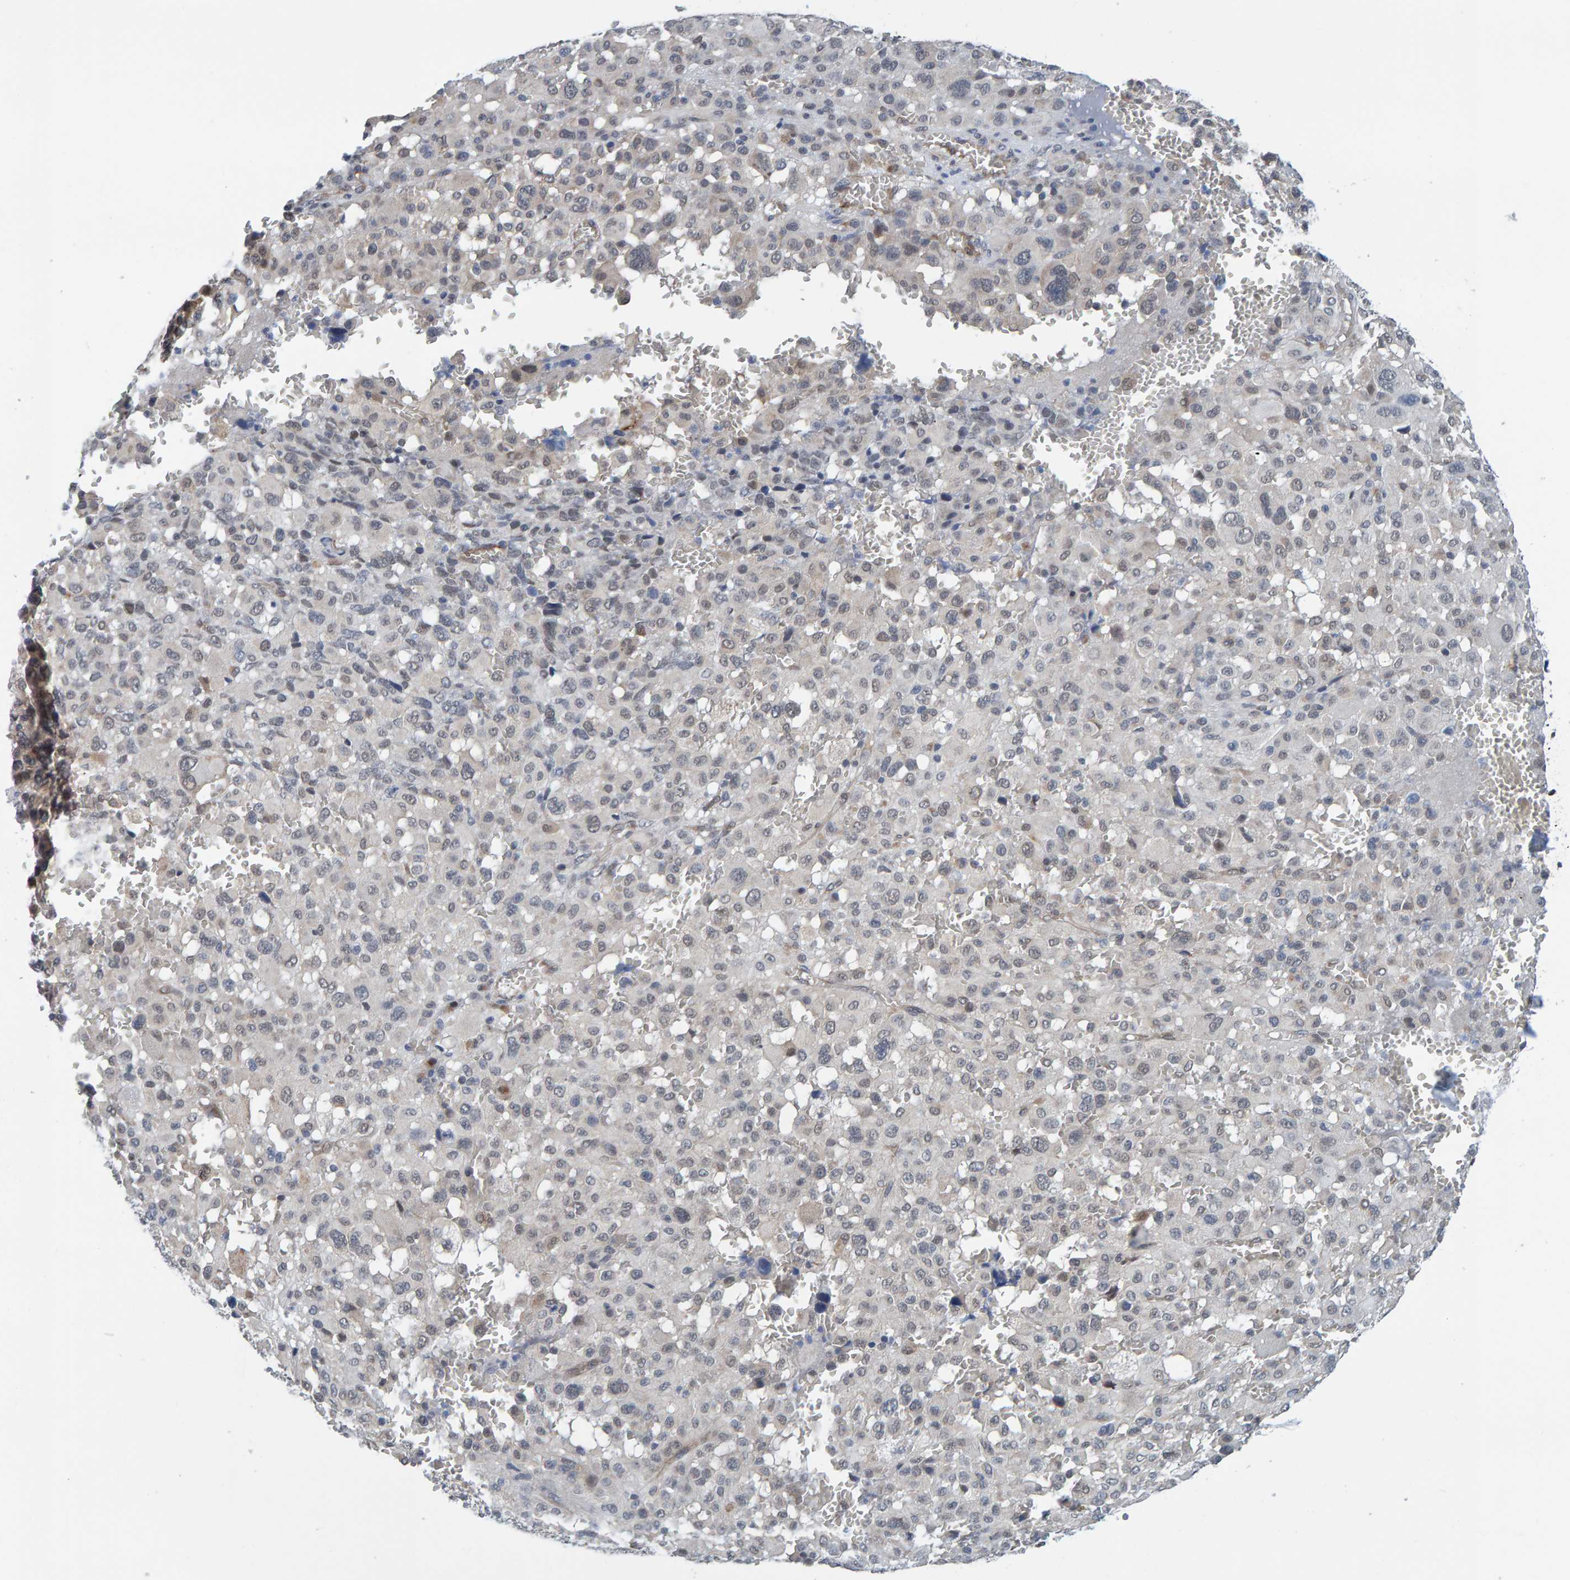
{"staining": {"intensity": "negative", "quantity": "none", "location": "none"}, "tissue": "melanoma", "cell_type": "Tumor cells", "image_type": "cancer", "snomed": [{"axis": "morphology", "description": "Malignant melanoma, Metastatic site"}, {"axis": "topography", "description": "Skin"}], "caption": "This is a photomicrograph of immunohistochemistry staining of malignant melanoma (metastatic site), which shows no positivity in tumor cells. Brightfield microscopy of IHC stained with DAB (3,3'-diaminobenzidine) (brown) and hematoxylin (blue), captured at high magnification.", "gene": "SCRN2", "patient": {"sex": "female", "age": 74}}